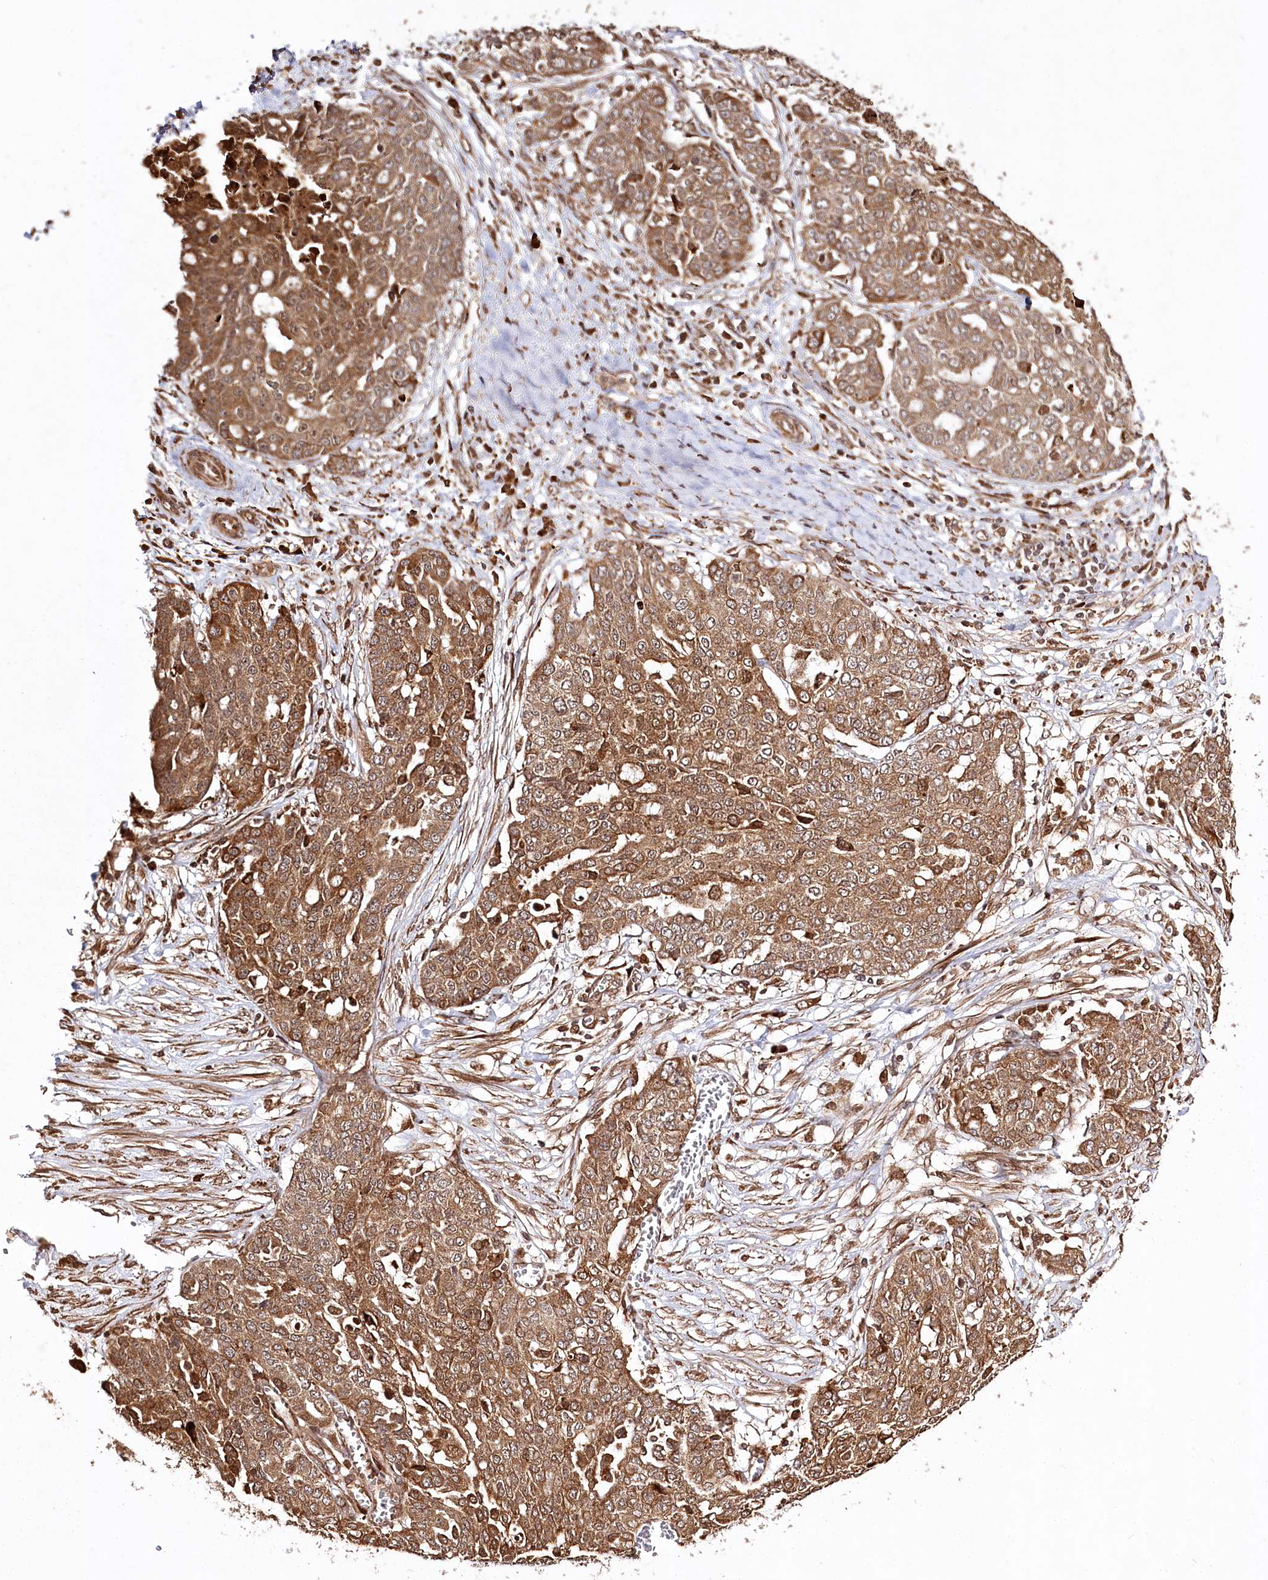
{"staining": {"intensity": "moderate", "quantity": ">75%", "location": "cytoplasmic/membranous,nuclear"}, "tissue": "ovarian cancer", "cell_type": "Tumor cells", "image_type": "cancer", "snomed": [{"axis": "morphology", "description": "Cystadenocarcinoma, serous, NOS"}, {"axis": "topography", "description": "Soft tissue"}, {"axis": "topography", "description": "Ovary"}], "caption": "Immunohistochemistry staining of serous cystadenocarcinoma (ovarian), which reveals medium levels of moderate cytoplasmic/membranous and nuclear expression in approximately >75% of tumor cells indicating moderate cytoplasmic/membranous and nuclear protein expression. The staining was performed using DAB (3,3'-diaminobenzidine) (brown) for protein detection and nuclei were counterstained in hematoxylin (blue).", "gene": "ULK2", "patient": {"sex": "female", "age": 57}}